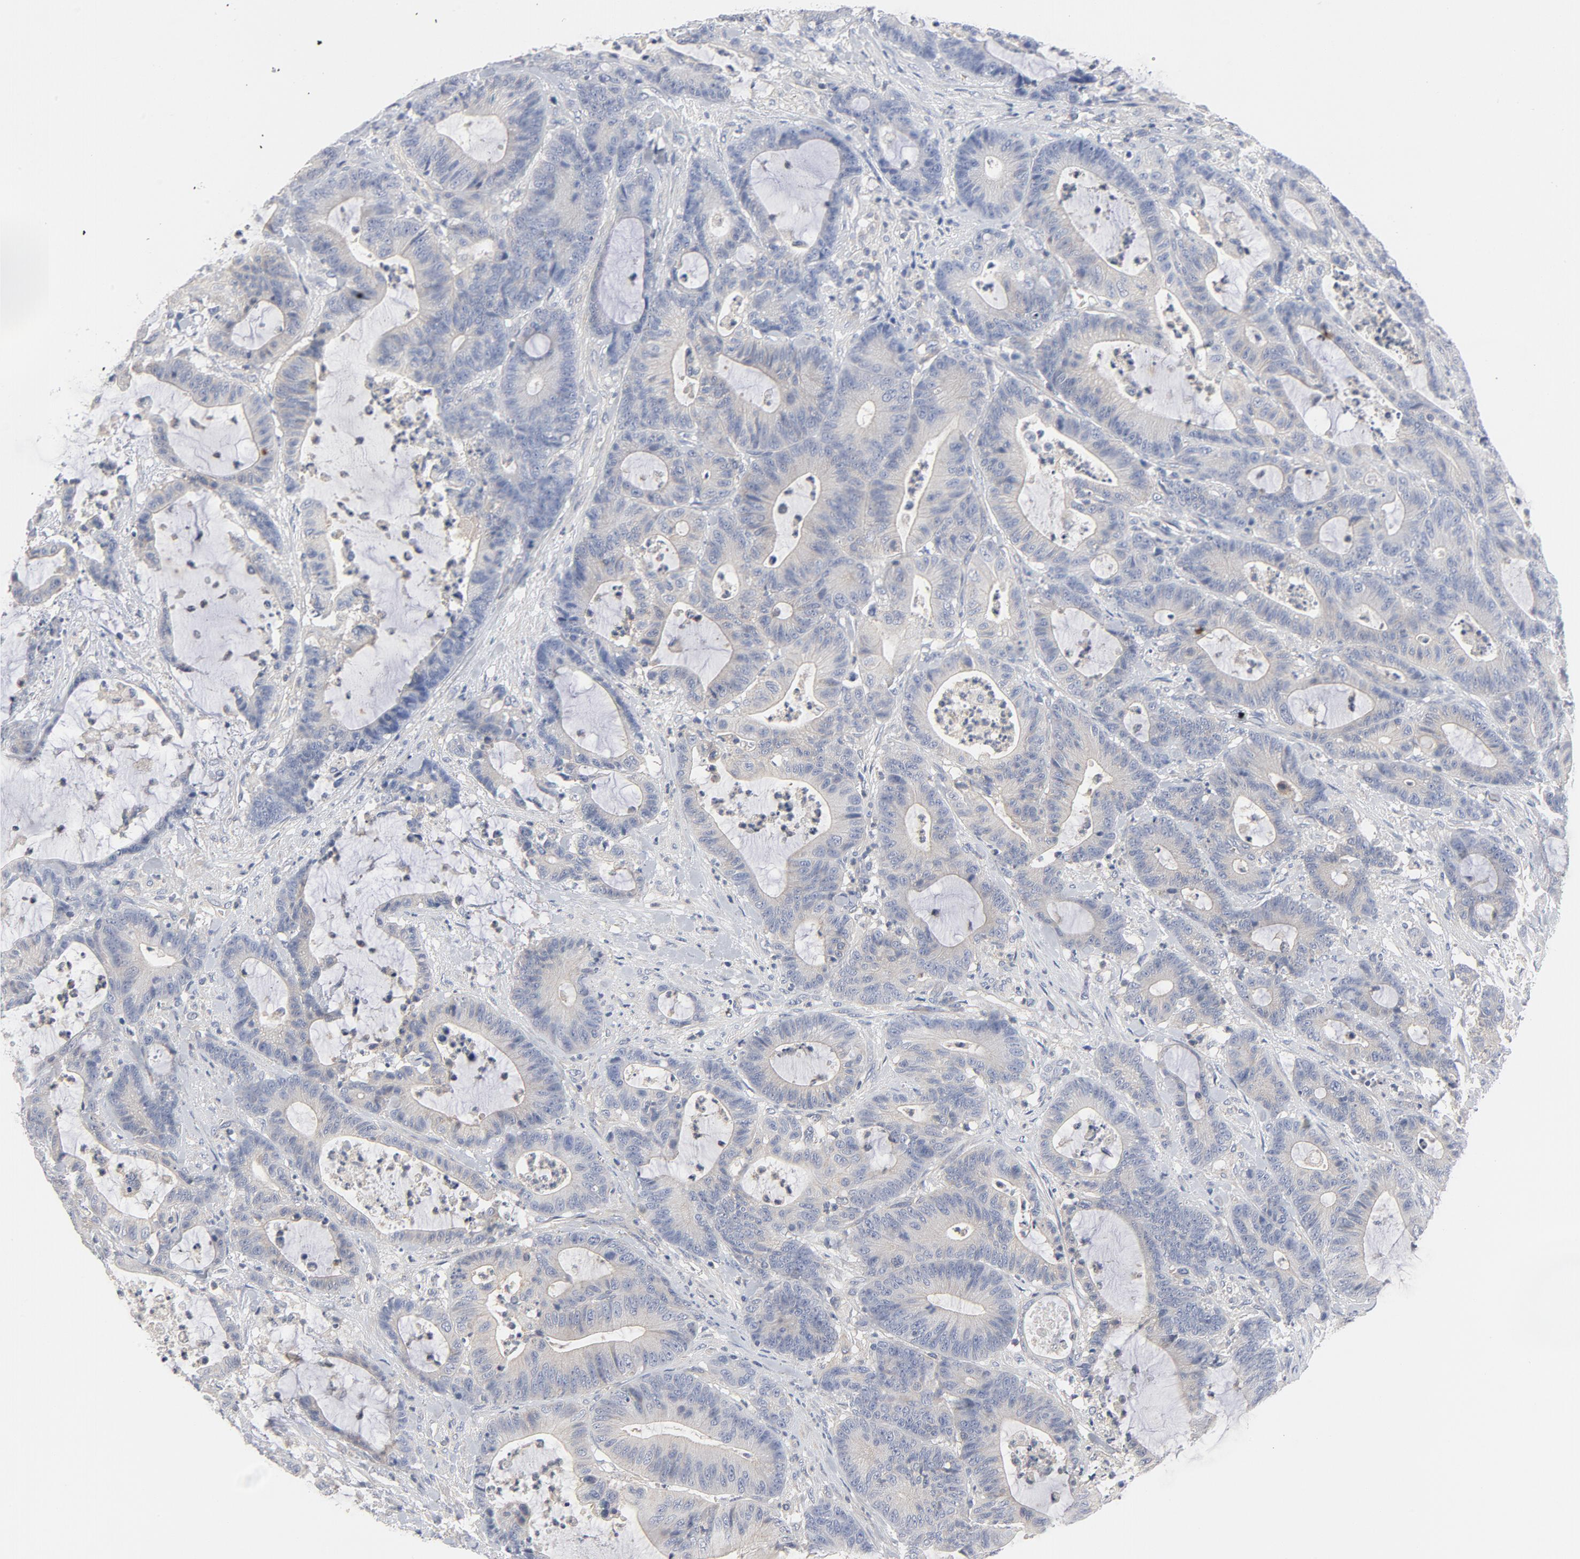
{"staining": {"intensity": "negative", "quantity": "none", "location": "none"}, "tissue": "colorectal cancer", "cell_type": "Tumor cells", "image_type": "cancer", "snomed": [{"axis": "morphology", "description": "Adenocarcinoma, NOS"}, {"axis": "topography", "description": "Colon"}], "caption": "Protein analysis of colorectal adenocarcinoma demonstrates no significant staining in tumor cells. (IHC, brightfield microscopy, high magnification).", "gene": "ROCK1", "patient": {"sex": "female", "age": 84}}